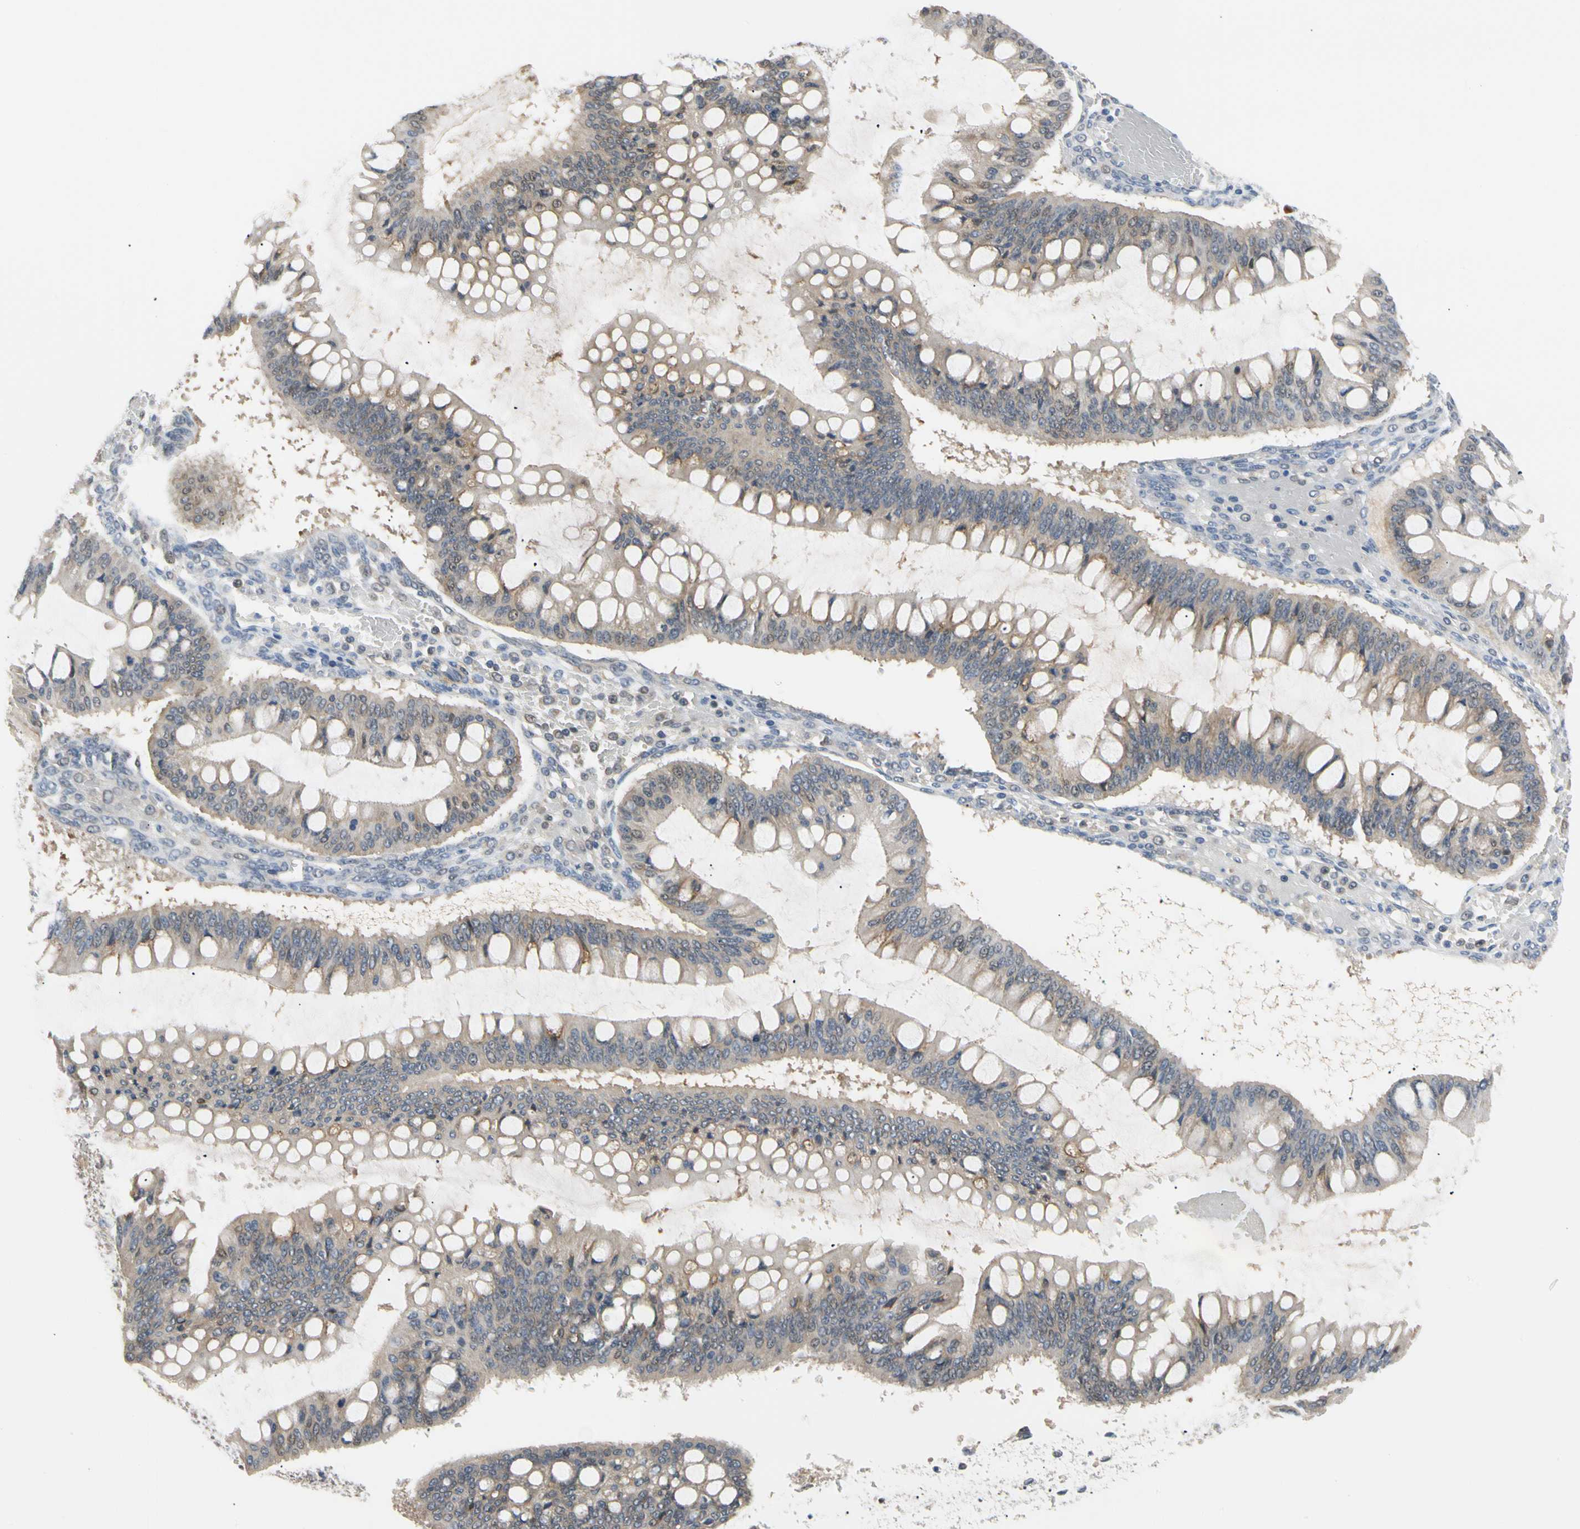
{"staining": {"intensity": "weak", "quantity": ">75%", "location": "cytoplasmic/membranous"}, "tissue": "ovarian cancer", "cell_type": "Tumor cells", "image_type": "cancer", "snomed": [{"axis": "morphology", "description": "Cystadenocarcinoma, mucinous, NOS"}, {"axis": "topography", "description": "Ovary"}], "caption": "A brown stain shows weak cytoplasmic/membranous positivity of a protein in human ovarian mucinous cystadenocarcinoma tumor cells.", "gene": "SEC23B", "patient": {"sex": "female", "age": 73}}